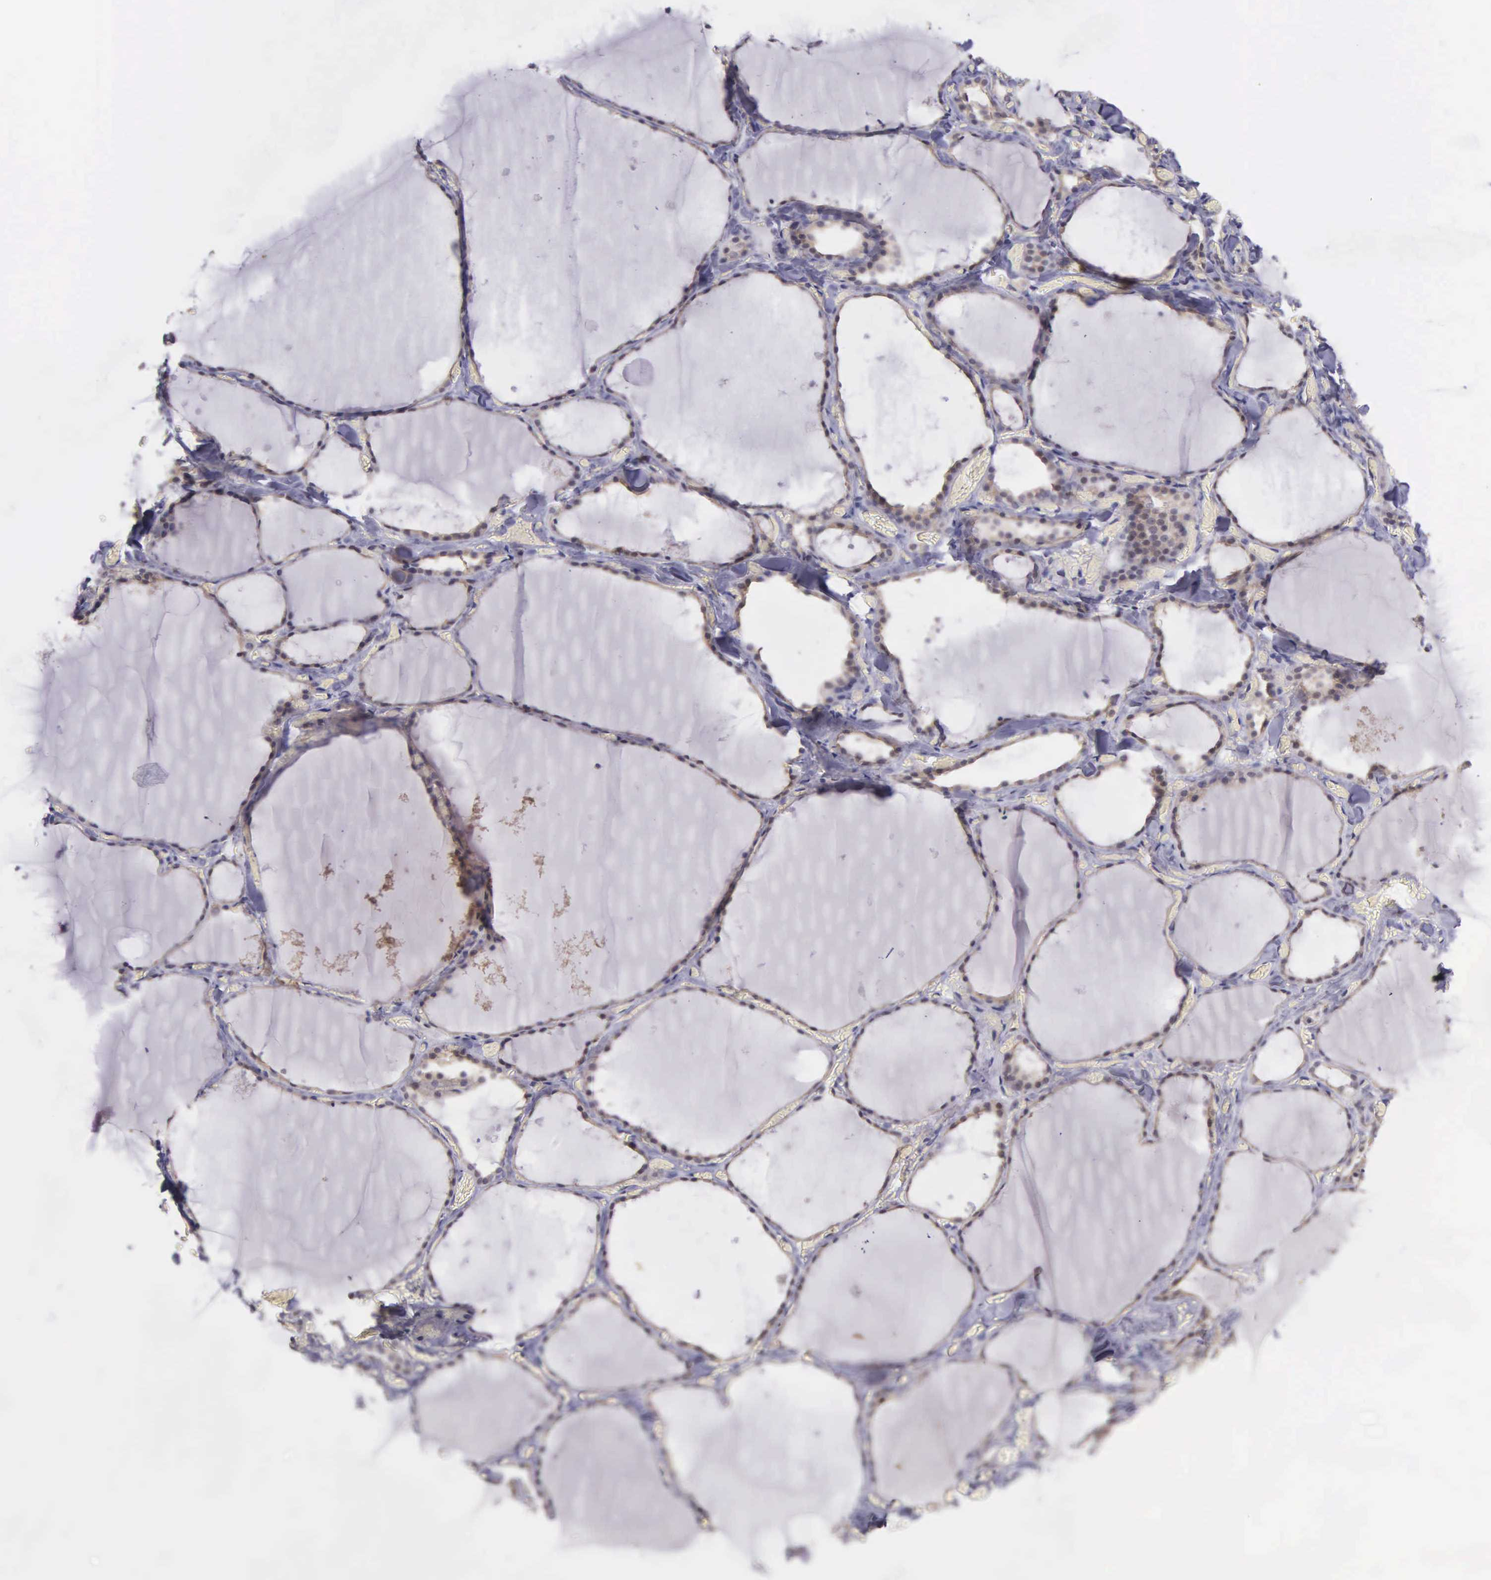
{"staining": {"intensity": "weak", "quantity": "25%-75%", "location": "cytoplasmic/membranous,nuclear"}, "tissue": "thyroid gland", "cell_type": "Glandular cells", "image_type": "normal", "snomed": [{"axis": "morphology", "description": "Normal tissue, NOS"}, {"axis": "topography", "description": "Thyroid gland"}], "caption": "Brown immunohistochemical staining in benign thyroid gland exhibits weak cytoplasmic/membranous,nuclear staining in about 25%-75% of glandular cells. (Brightfield microscopy of DAB IHC at high magnification).", "gene": "MICAL3", "patient": {"sex": "male", "age": 34}}